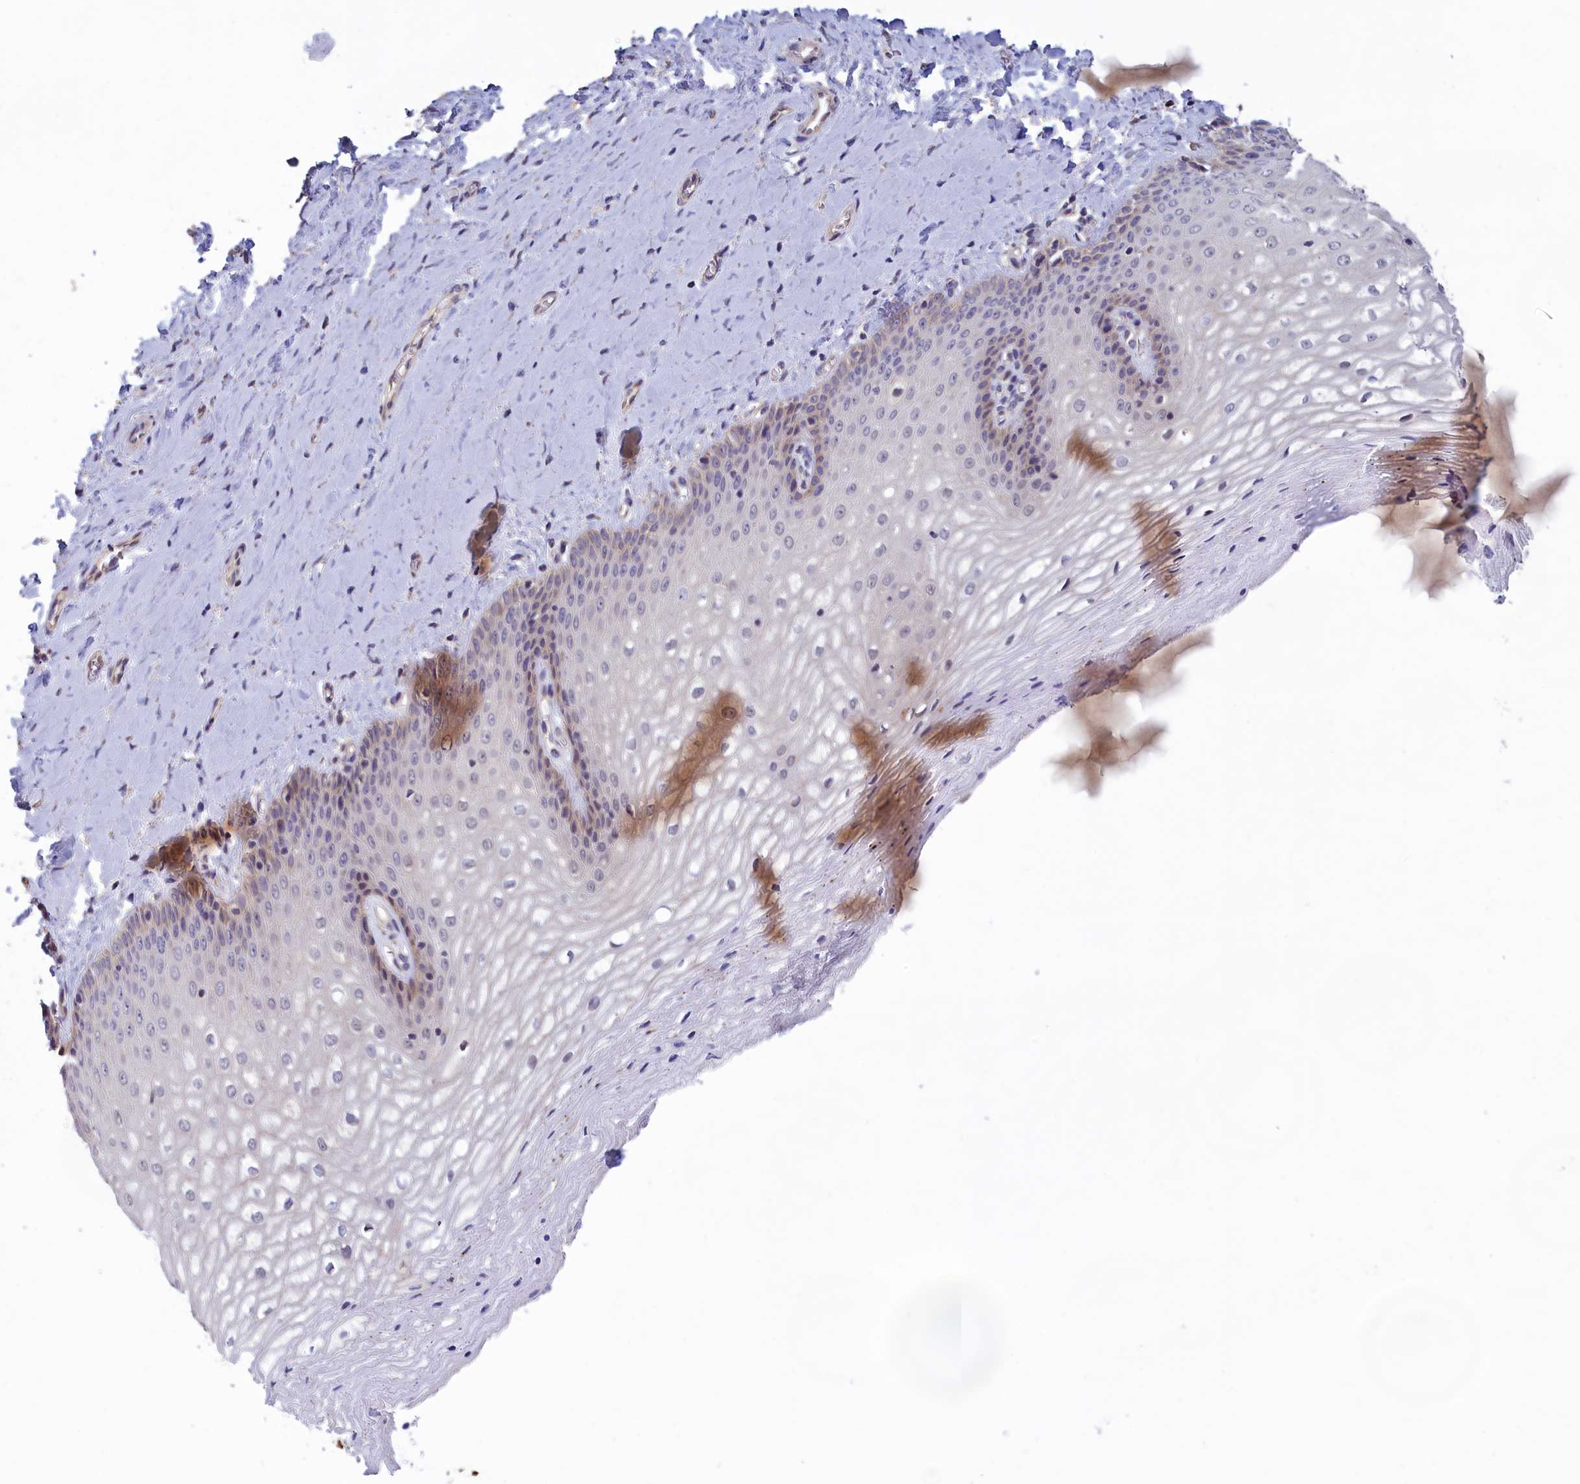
{"staining": {"intensity": "negative", "quantity": "none", "location": "none"}, "tissue": "vagina", "cell_type": "Squamous epithelial cells", "image_type": "normal", "snomed": [{"axis": "morphology", "description": "Normal tissue, NOS"}, {"axis": "topography", "description": "Vagina"}], "caption": "DAB (3,3'-diaminobenzidine) immunohistochemical staining of normal human vagina exhibits no significant positivity in squamous epithelial cells.", "gene": "HECA", "patient": {"sex": "female", "age": 65}}